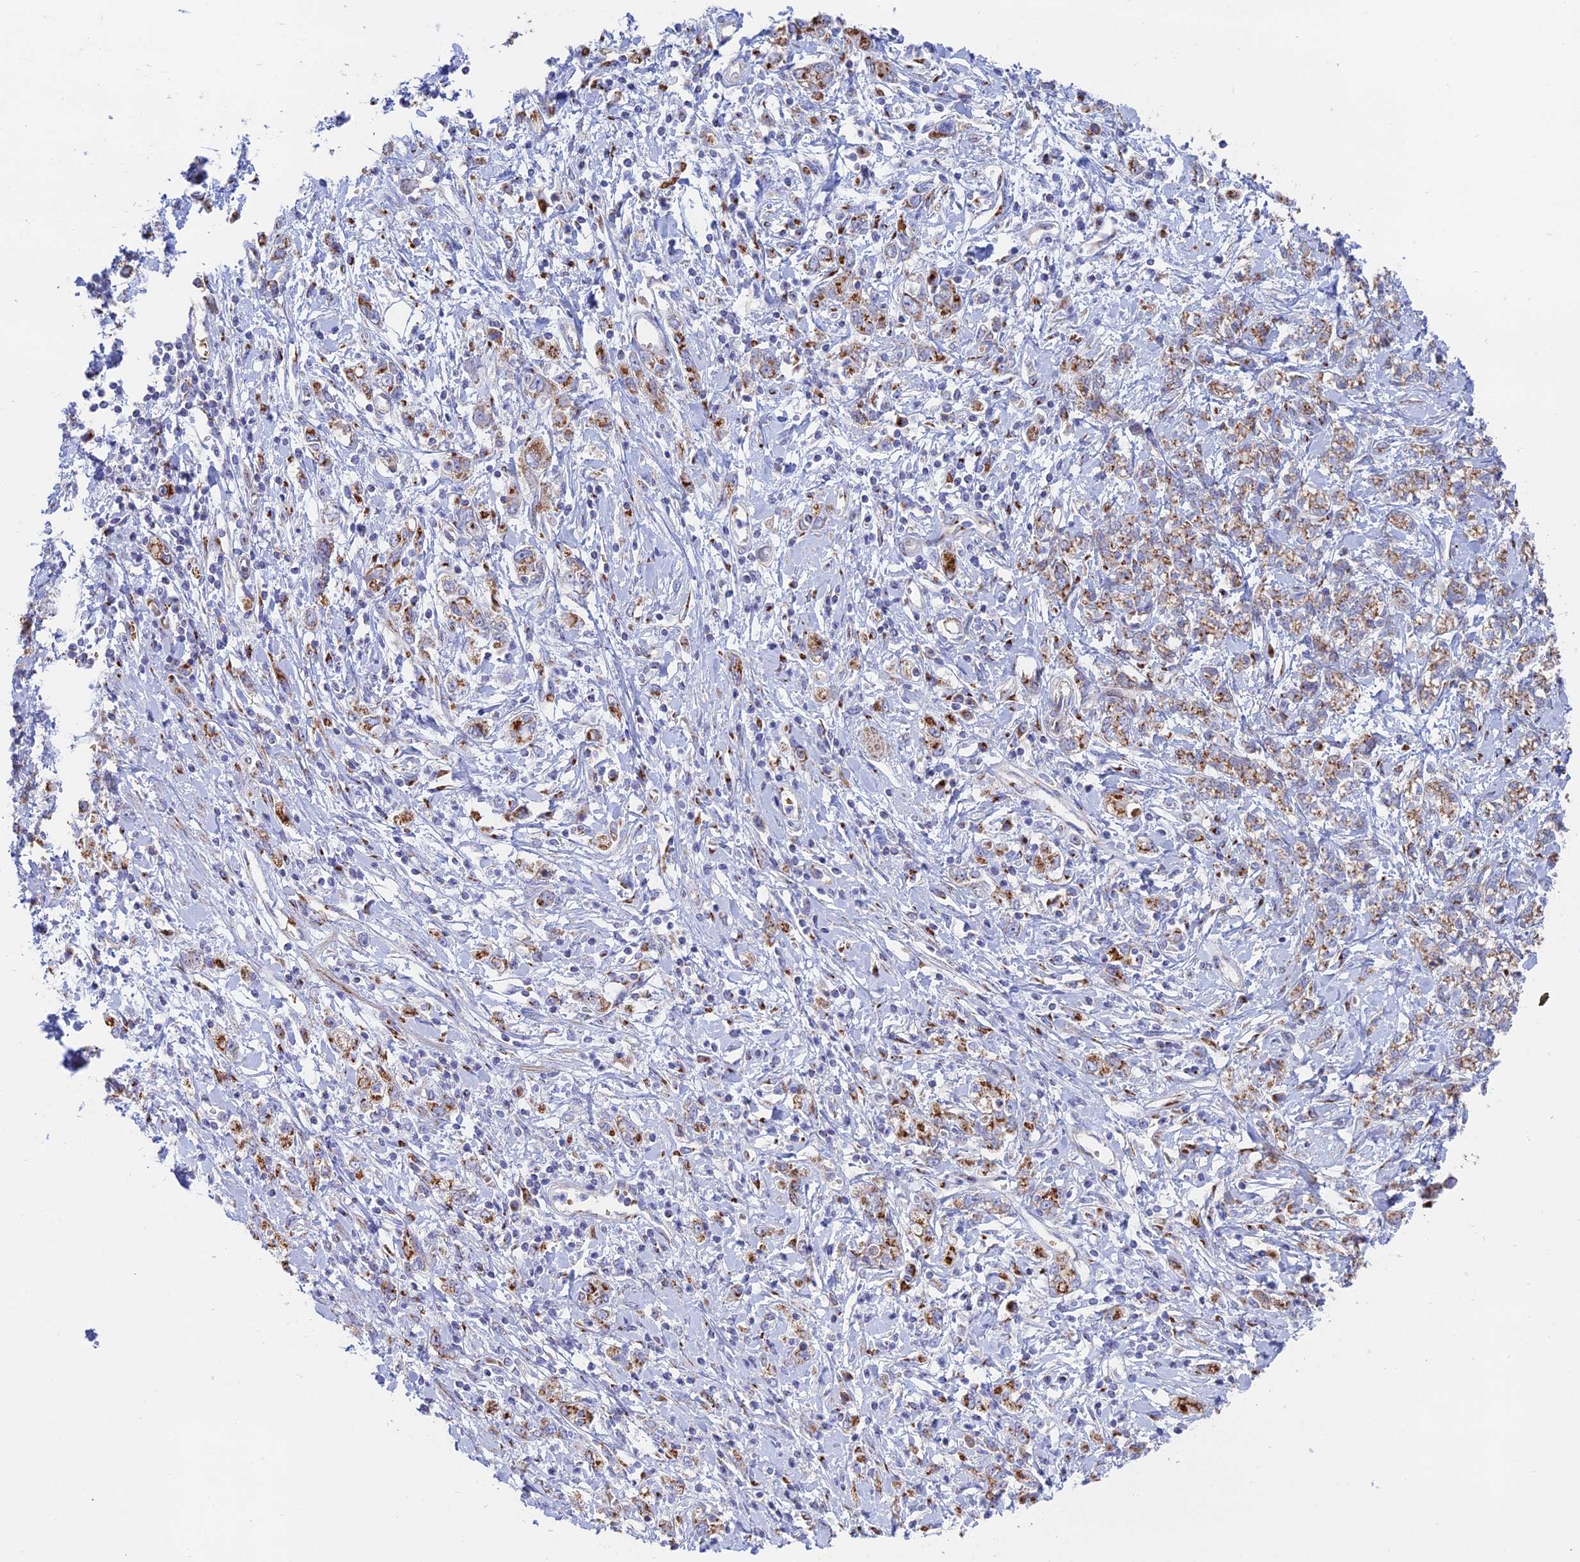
{"staining": {"intensity": "moderate", "quantity": ">75%", "location": "cytoplasmic/membranous"}, "tissue": "stomach cancer", "cell_type": "Tumor cells", "image_type": "cancer", "snomed": [{"axis": "morphology", "description": "Adenocarcinoma, NOS"}, {"axis": "topography", "description": "Stomach"}], "caption": "Immunohistochemistry micrograph of stomach adenocarcinoma stained for a protein (brown), which shows medium levels of moderate cytoplasmic/membranous positivity in about >75% of tumor cells.", "gene": "HS2ST1", "patient": {"sex": "female", "age": 76}}